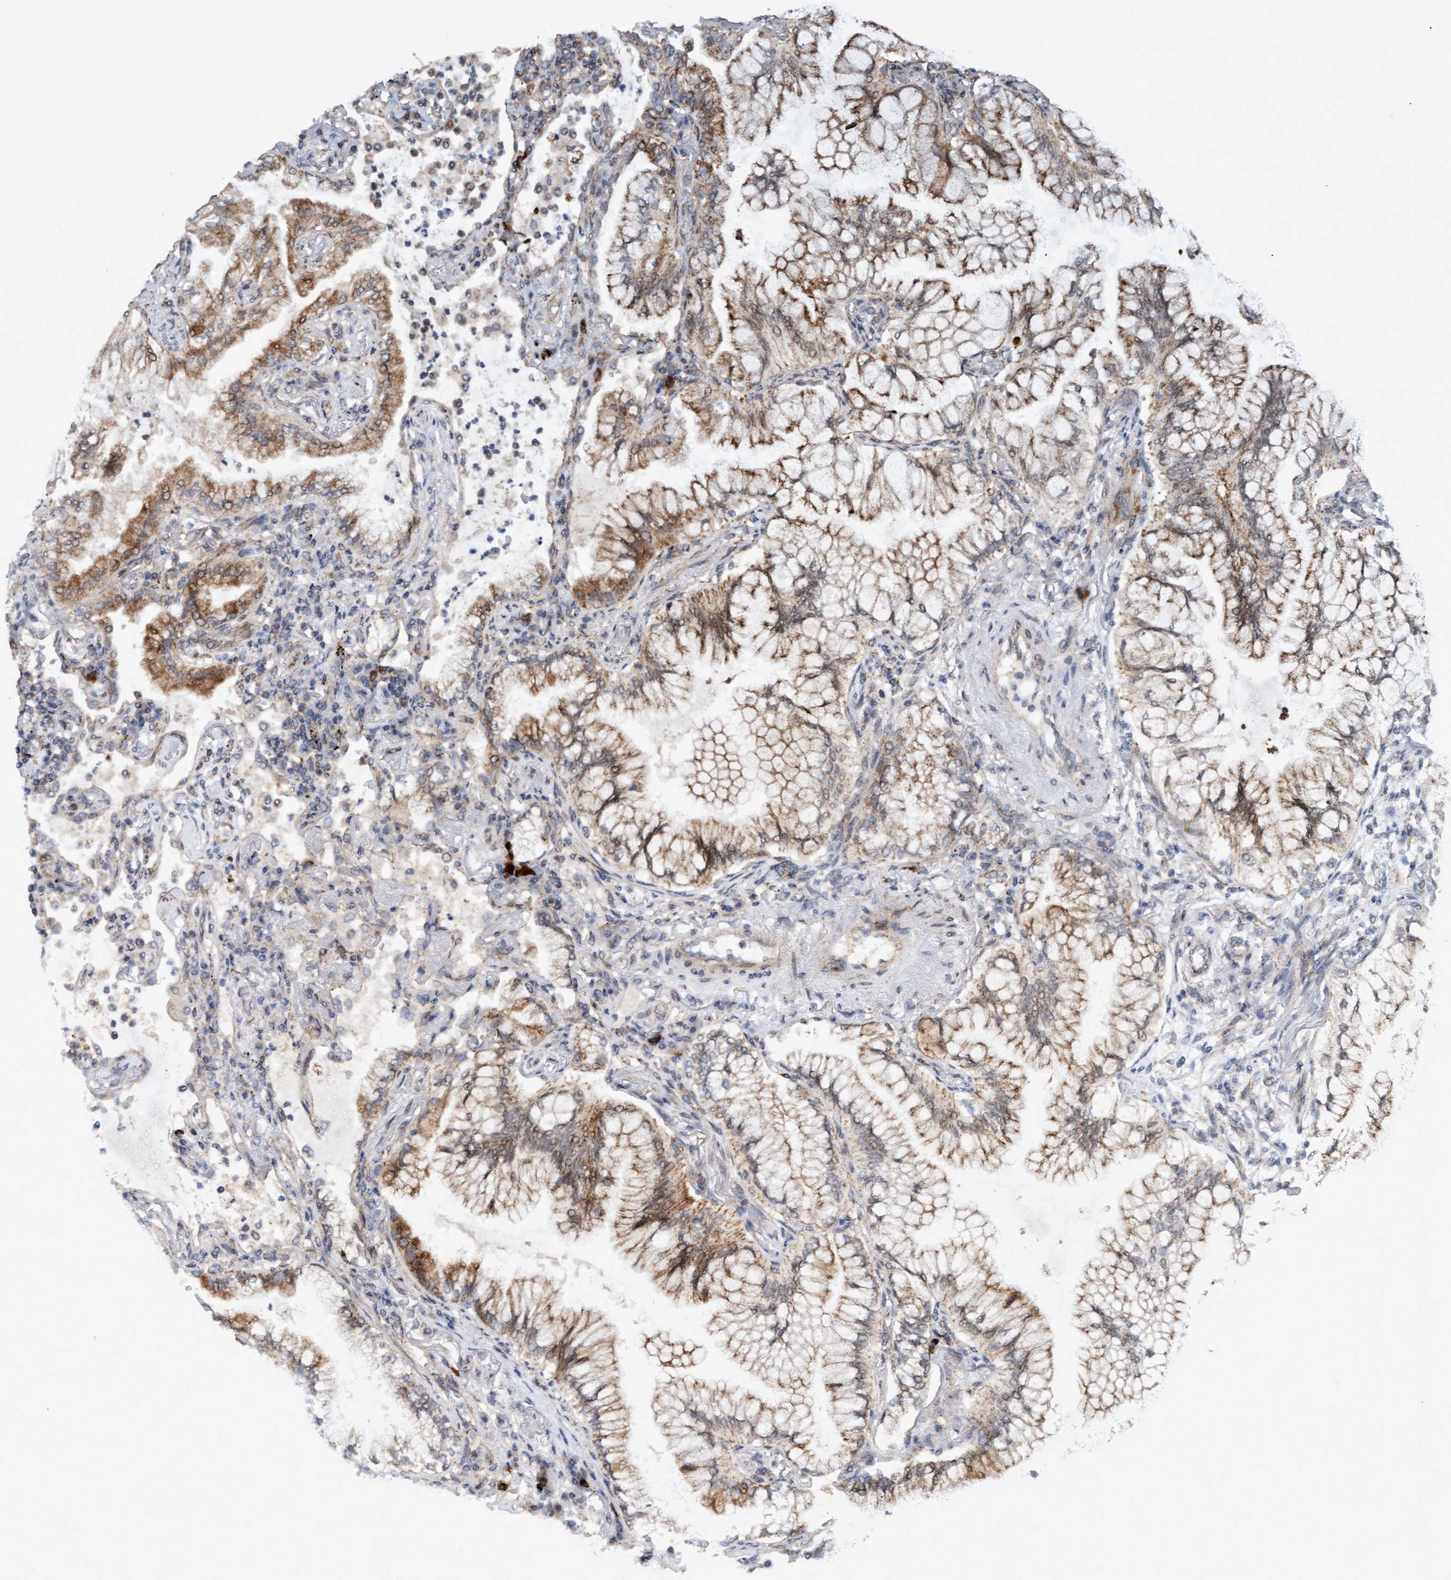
{"staining": {"intensity": "moderate", "quantity": ">75%", "location": "cytoplasmic/membranous"}, "tissue": "lung cancer", "cell_type": "Tumor cells", "image_type": "cancer", "snomed": [{"axis": "morphology", "description": "Adenocarcinoma, NOS"}, {"axis": "topography", "description": "Lung"}], "caption": "Lung cancer (adenocarcinoma) tissue reveals moderate cytoplasmic/membranous positivity in approximately >75% of tumor cells, visualized by immunohistochemistry.", "gene": "MGLL", "patient": {"sex": "female", "age": 70}}